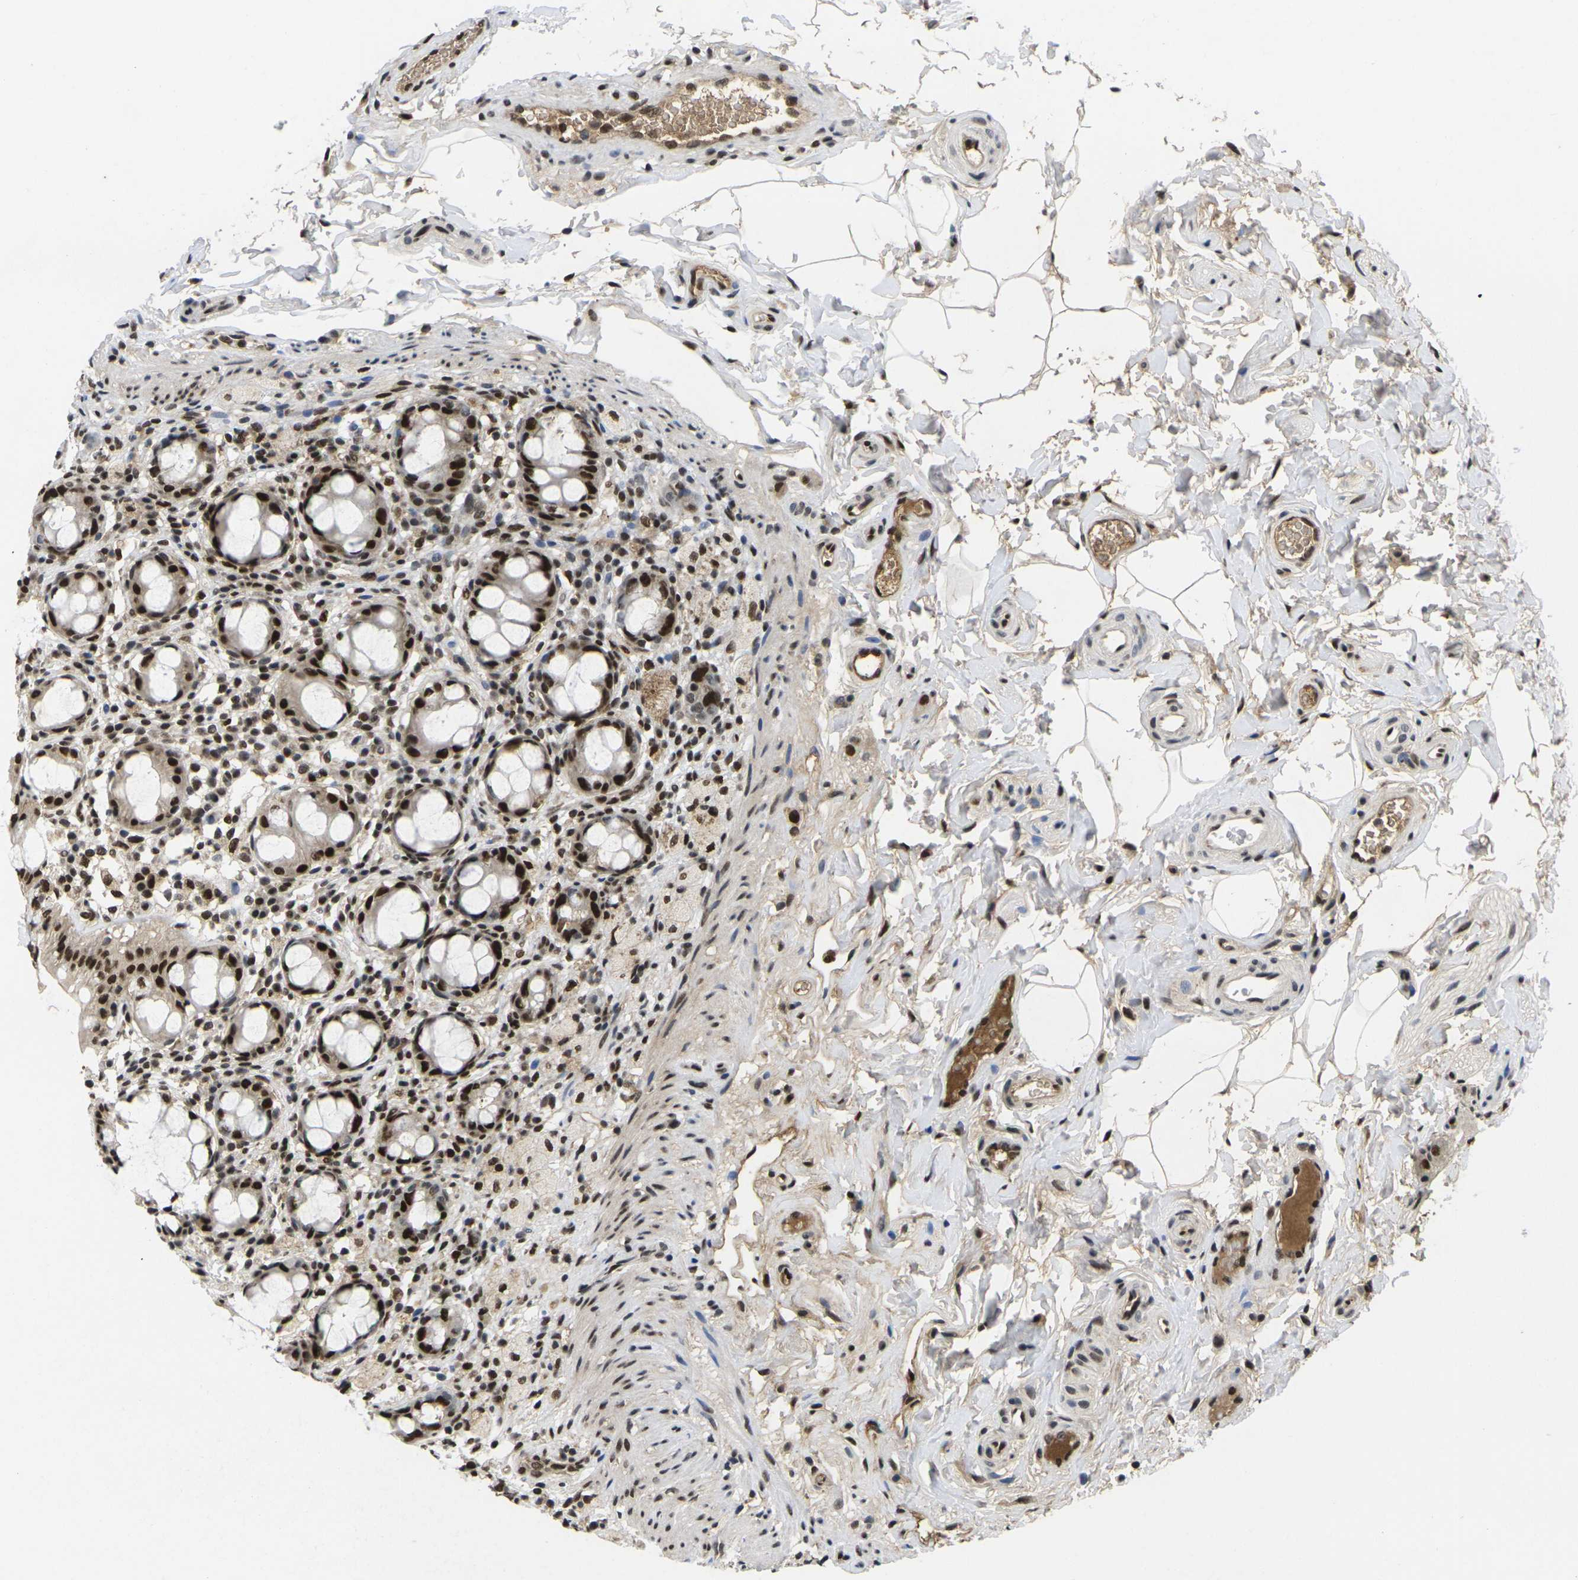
{"staining": {"intensity": "strong", "quantity": ">75%", "location": "nuclear"}, "tissue": "rectum", "cell_type": "Glandular cells", "image_type": "normal", "snomed": [{"axis": "morphology", "description": "Normal tissue, NOS"}, {"axis": "topography", "description": "Rectum"}], "caption": "The immunohistochemical stain shows strong nuclear positivity in glandular cells of unremarkable rectum. Using DAB (brown) and hematoxylin (blue) stains, captured at high magnification using brightfield microscopy.", "gene": "GTF2E1", "patient": {"sex": "male", "age": 44}}